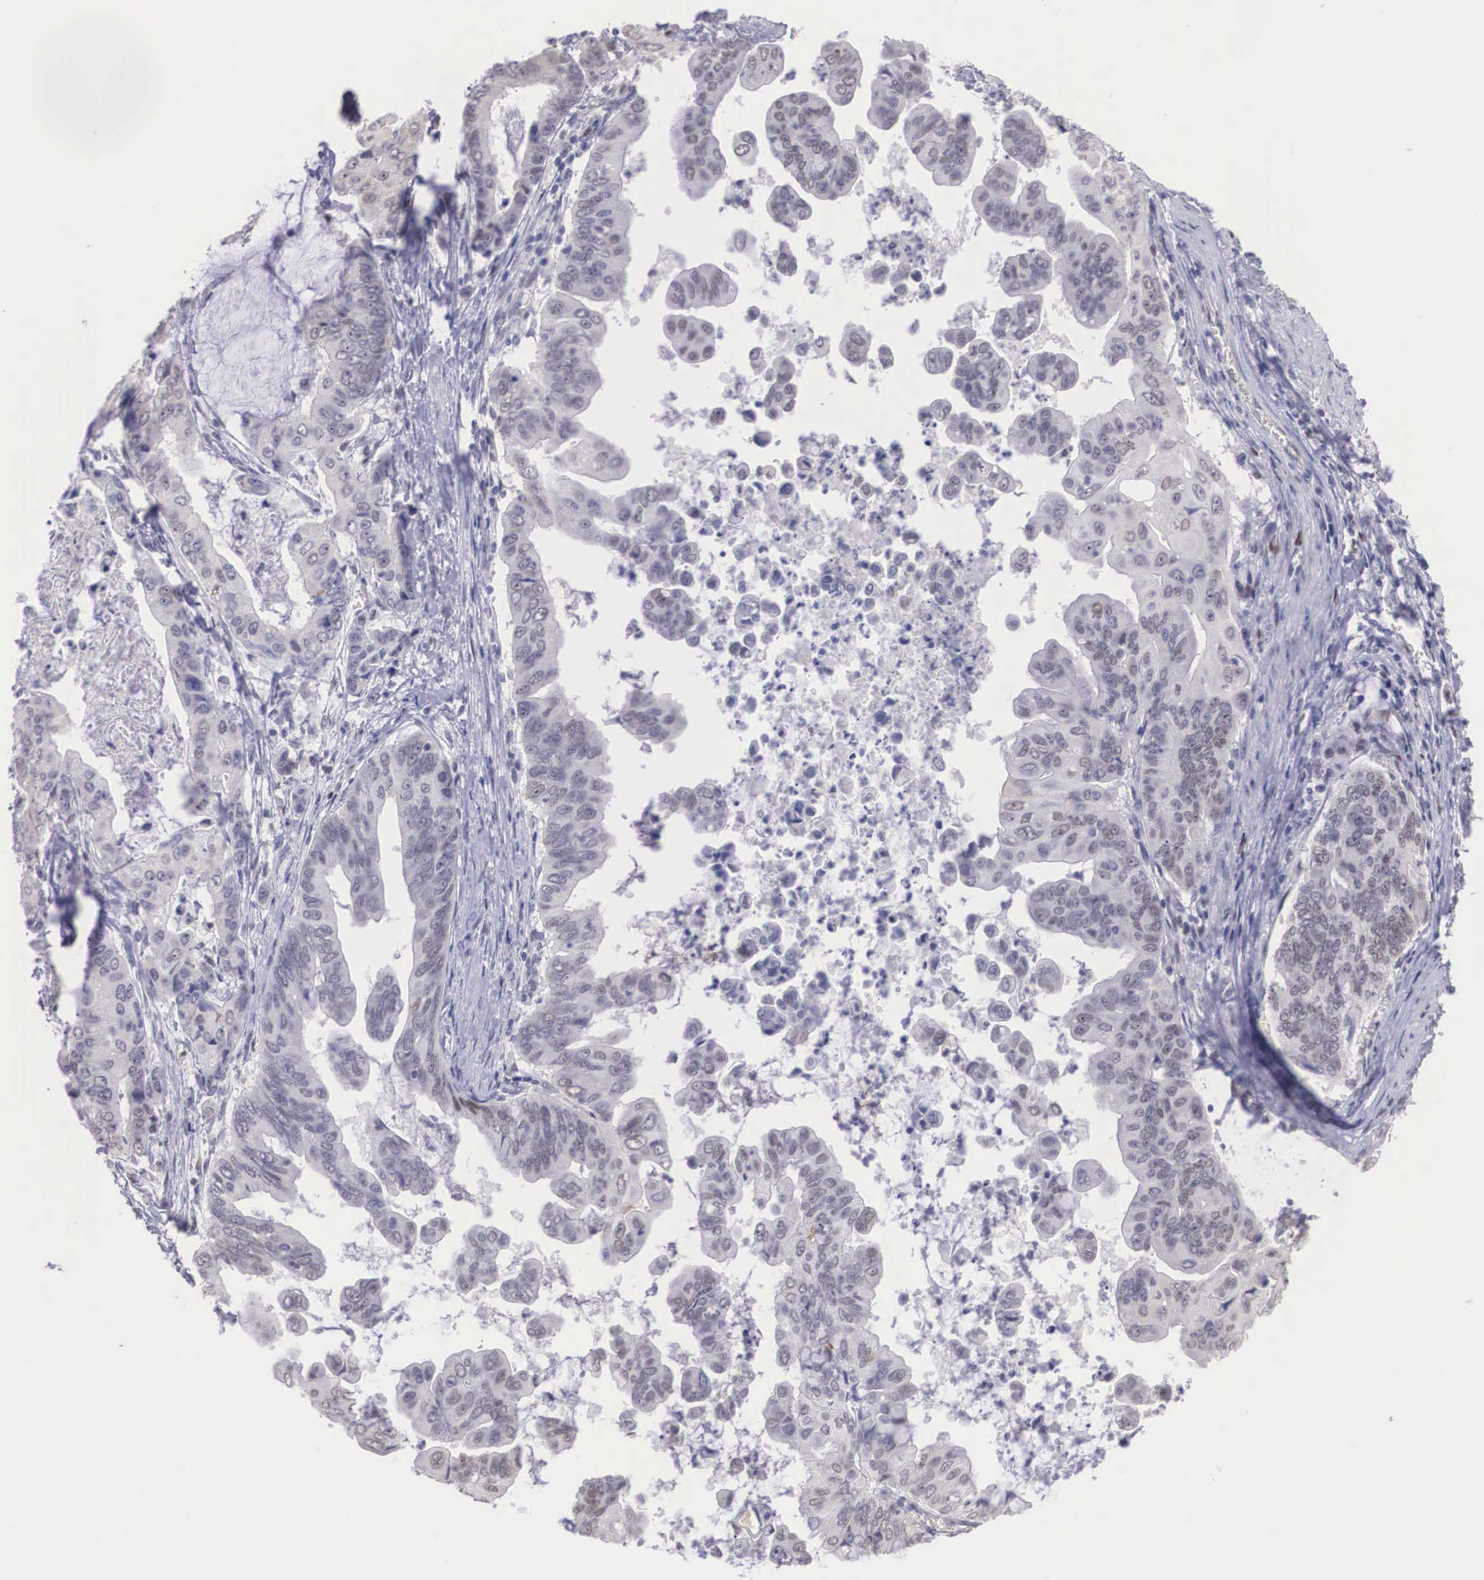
{"staining": {"intensity": "weak", "quantity": "<25%", "location": "nuclear"}, "tissue": "stomach cancer", "cell_type": "Tumor cells", "image_type": "cancer", "snomed": [{"axis": "morphology", "description": "Adenocarcinoma, NOS"}, {"axis": "topography", "description": "Stomach, upper"}], "caption": "A high-resolution histopathology image shows immunohistochemistry (IHC) staining of stomach adenocarcinoma, which demonstrates no significant staining in tumor cells.", "gene": "ETV6", "patient": {"sex": "male", "age": 80}}